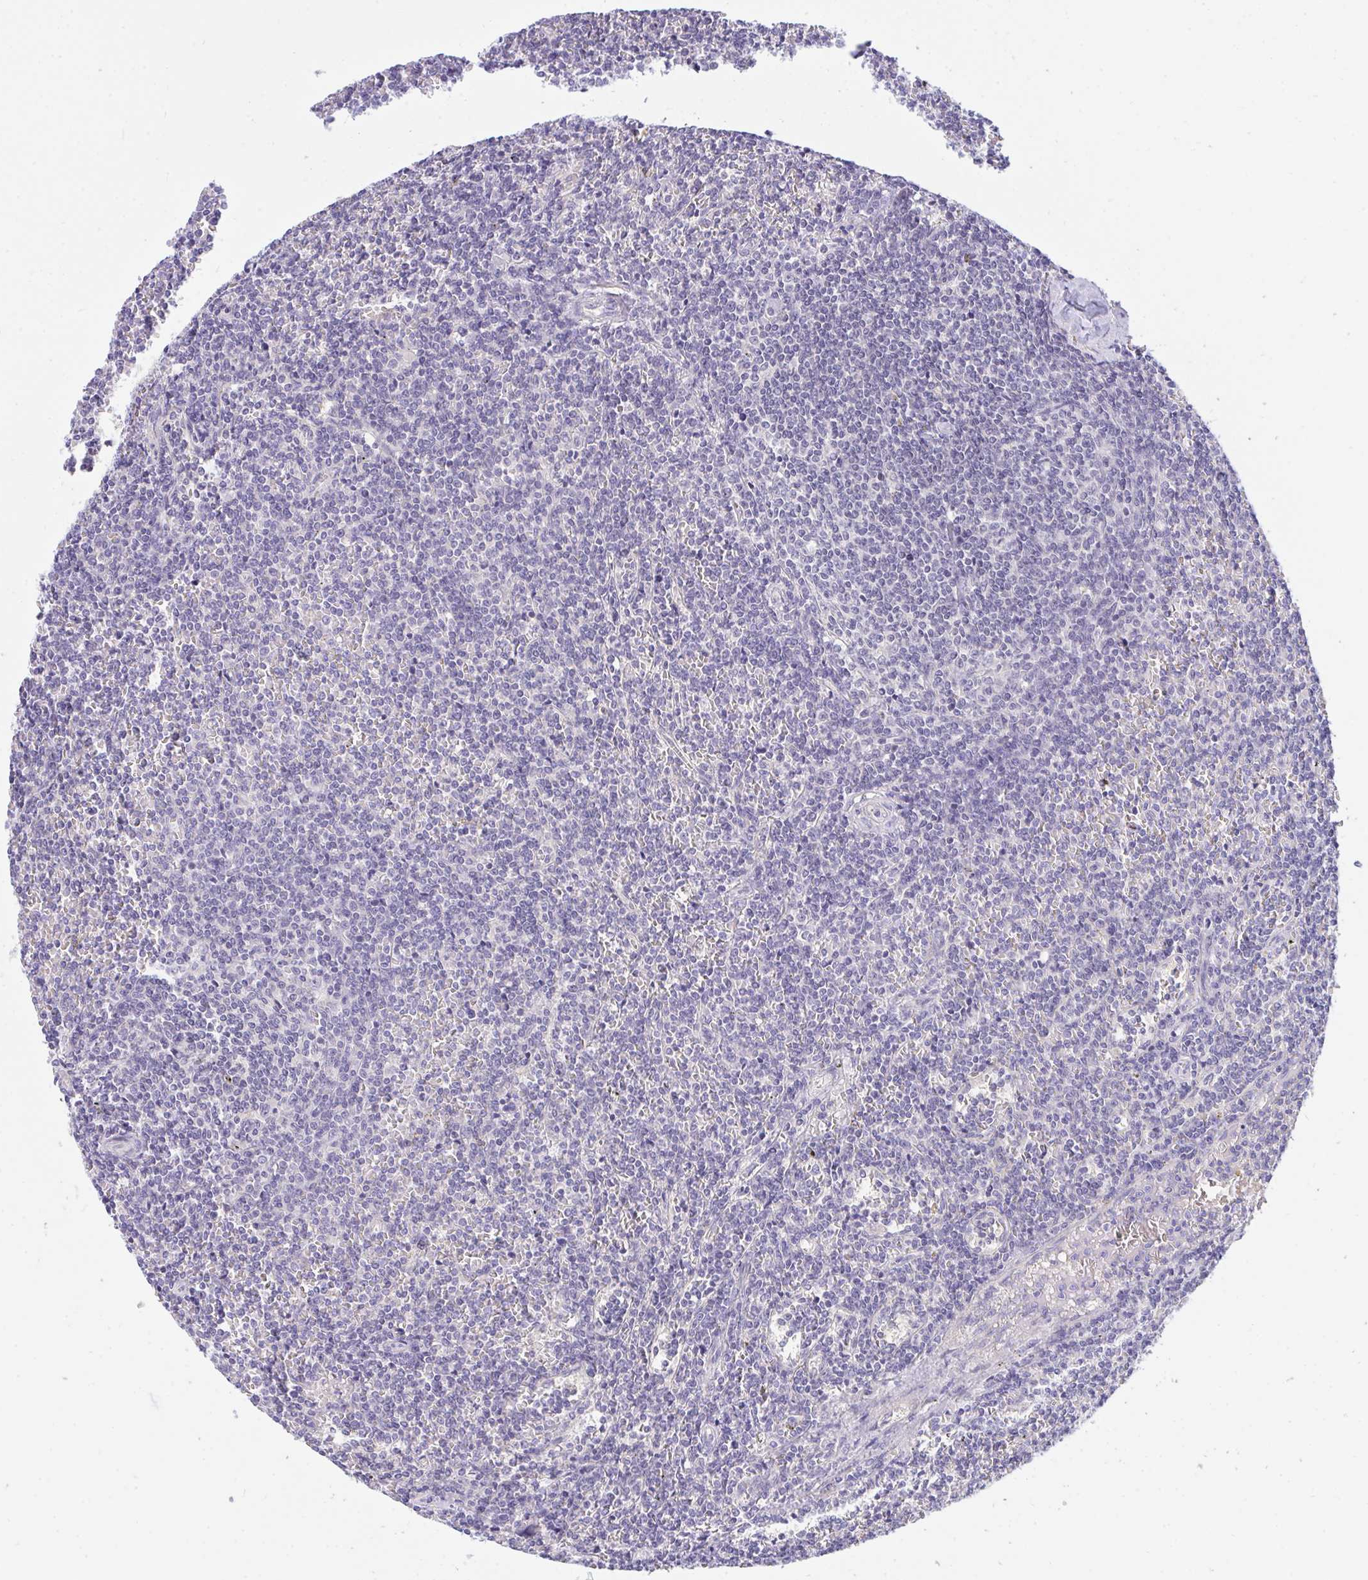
{"staining": {"intensity": "negative", "quantity": "none", "location": "none"}, "tissue": "lymphoma", "cell_type": "Tumor cells", "image_type": "cancer", "snomed": [{"axis": "morphology", "description": "Malignant lymphoma, non-Hodgkin's type, Low grade"}, {"axis": "topography", "description": "Spleen"}], "caption": "Lymphoma stained for a protein using IHC reveals no staining tumor cells.", "gene": "C19orf54", "patient": {"sex": "male", "age": 78}}